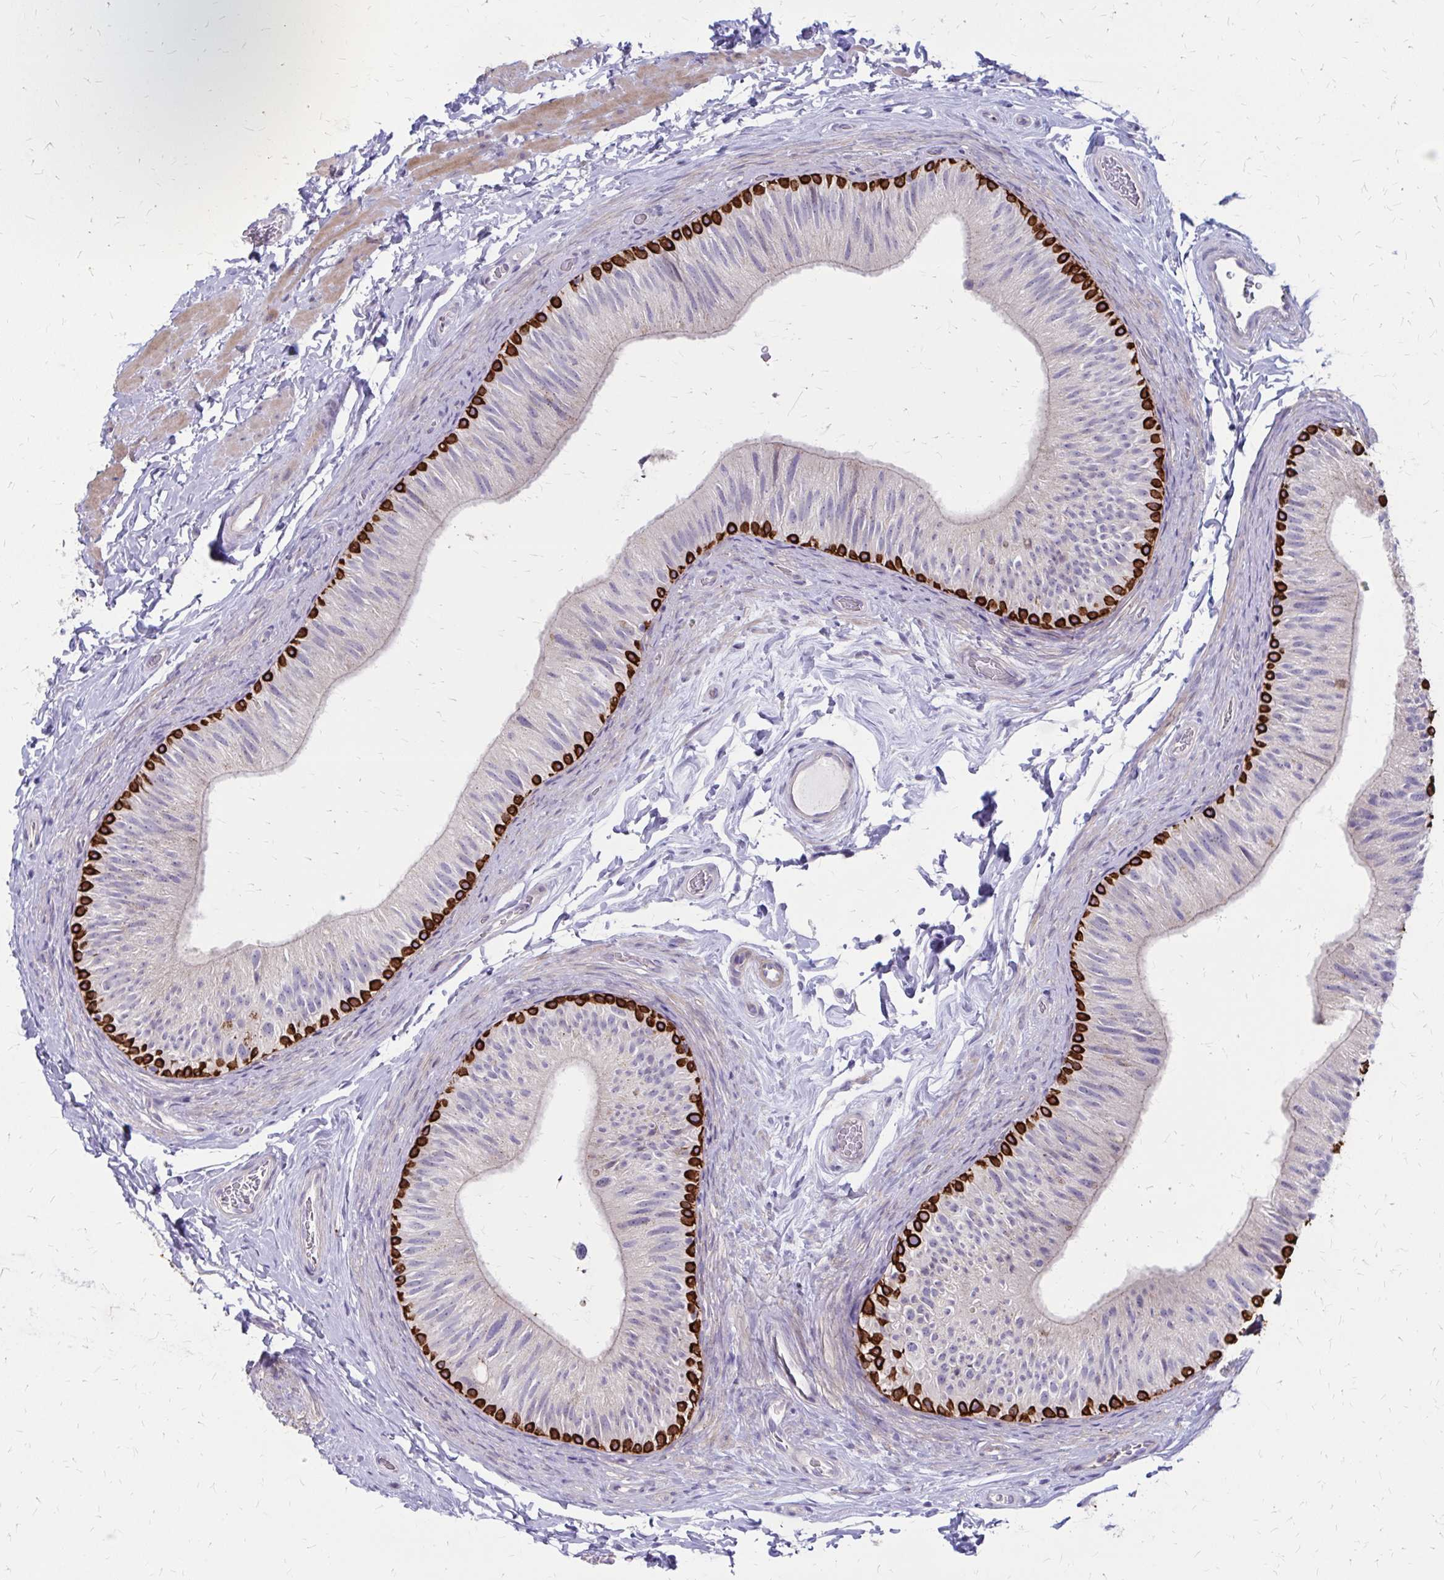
{"staining": {"intensity": "strong", "quantity": "<25%", "location": "cytoplasmic/membranous"}, "tissue": "epididymis", "cell_type": "Glandular cells", "image_type": "normal", "snomed": [{"axis": "morphology", "description": "Normal tissue, NOS"}, {"axis": "topography", "description": "Epididymis, spermatic cord, NOS"}, {"axis": "topography", "description": "Epididymis"}], "caption": "Immunohistochemistry (IHC) of benign epididymis exhibits medium levels of strong cytoplasmic/membranous expression in about <25% of glandular cells.", "gene": "GLYATL2", "patient": {"sex": "male", "age": 31}}